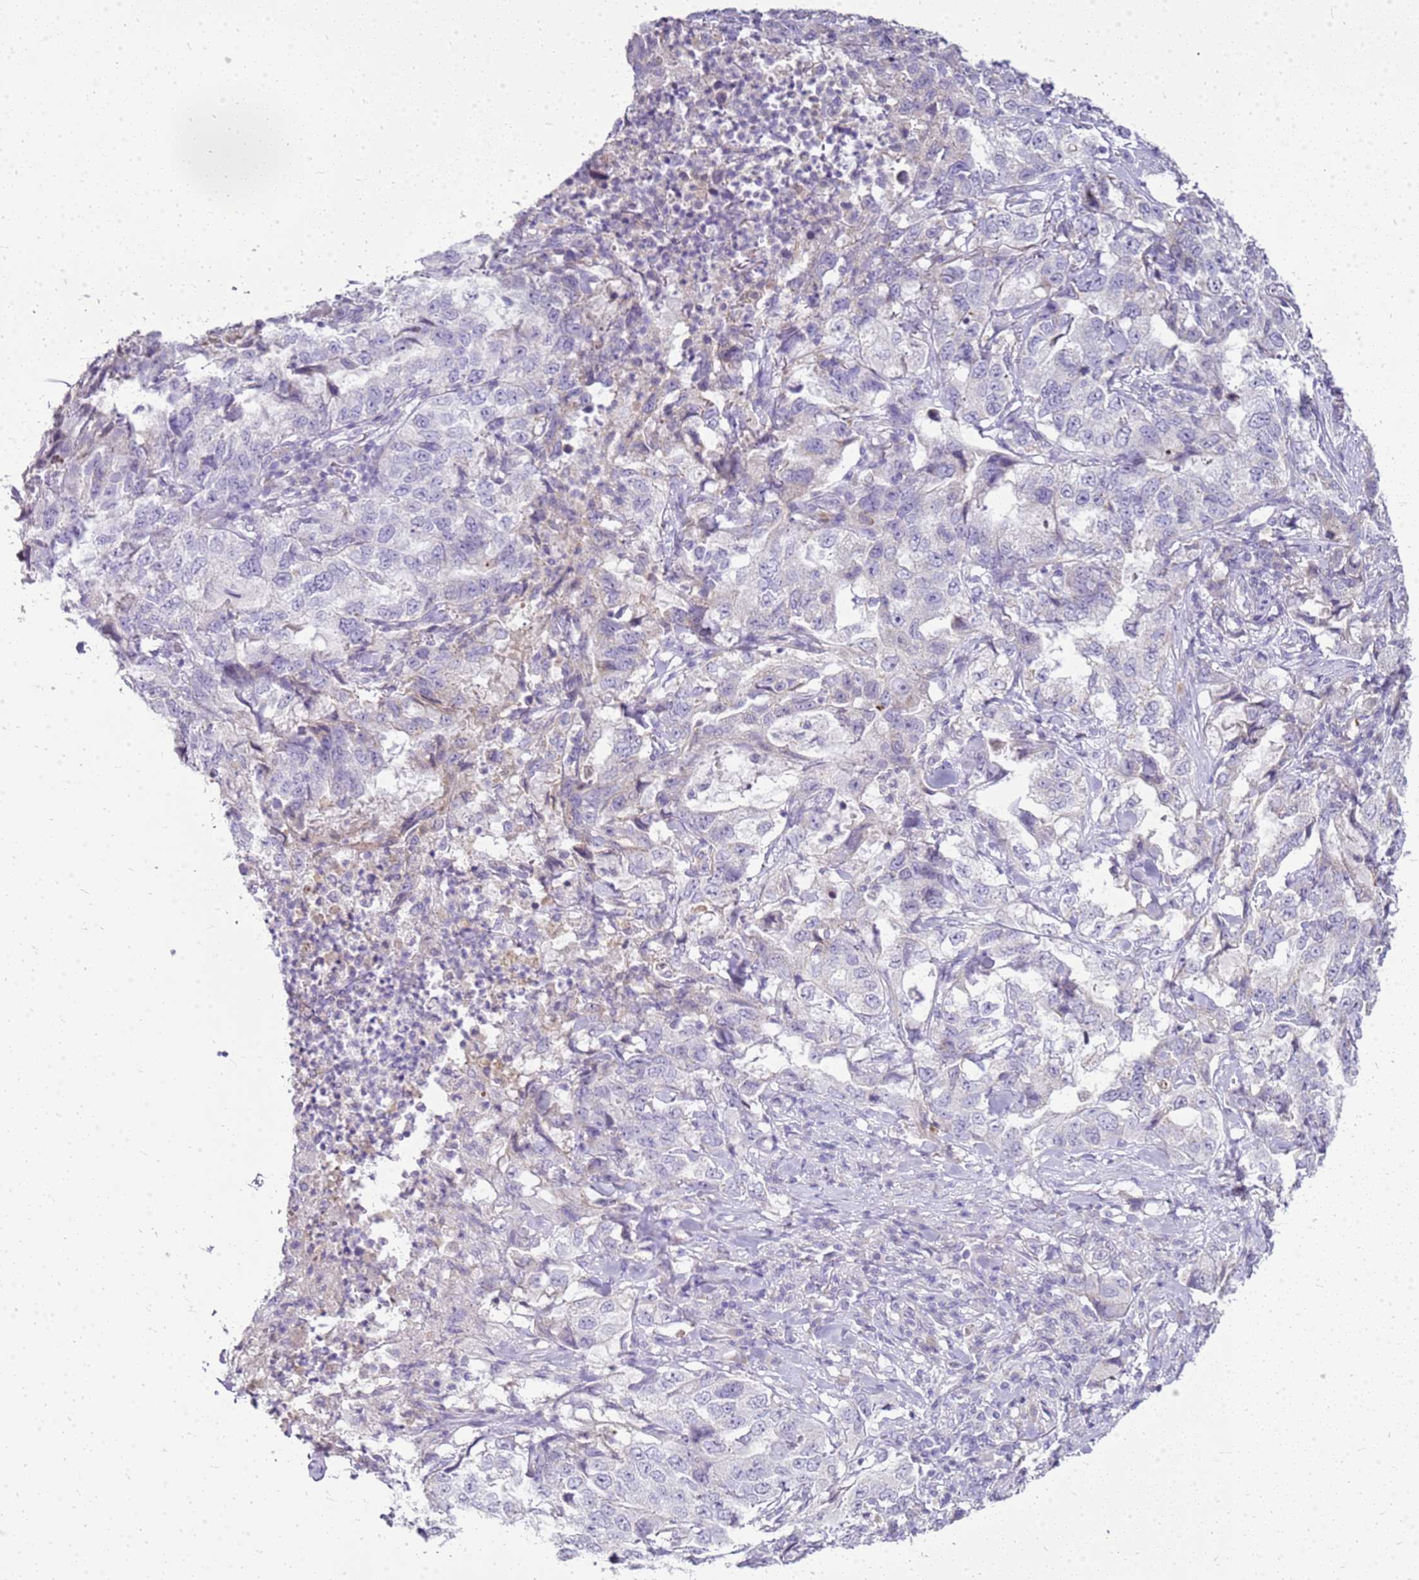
{"staining": {"intensity": "negative", "quantity": "none", "location": "none"}, "tissue": "lung cancer", "cell_type": "Tumor cells", "image_type": "cancer", "snomed": [{"axis": "morphology", "description": "Adenocarcinoma, NOS"}, {"axis": "topography", "description": "Lung"}], "caption": "The IHC micrograph has no significant staining in tumor cells of lung cancer tissue. (Immunohistochemistry, brightfield microscopy, high magnification).", "gene": "FABP2", "patient": {"sex": "female", "age": 51}}